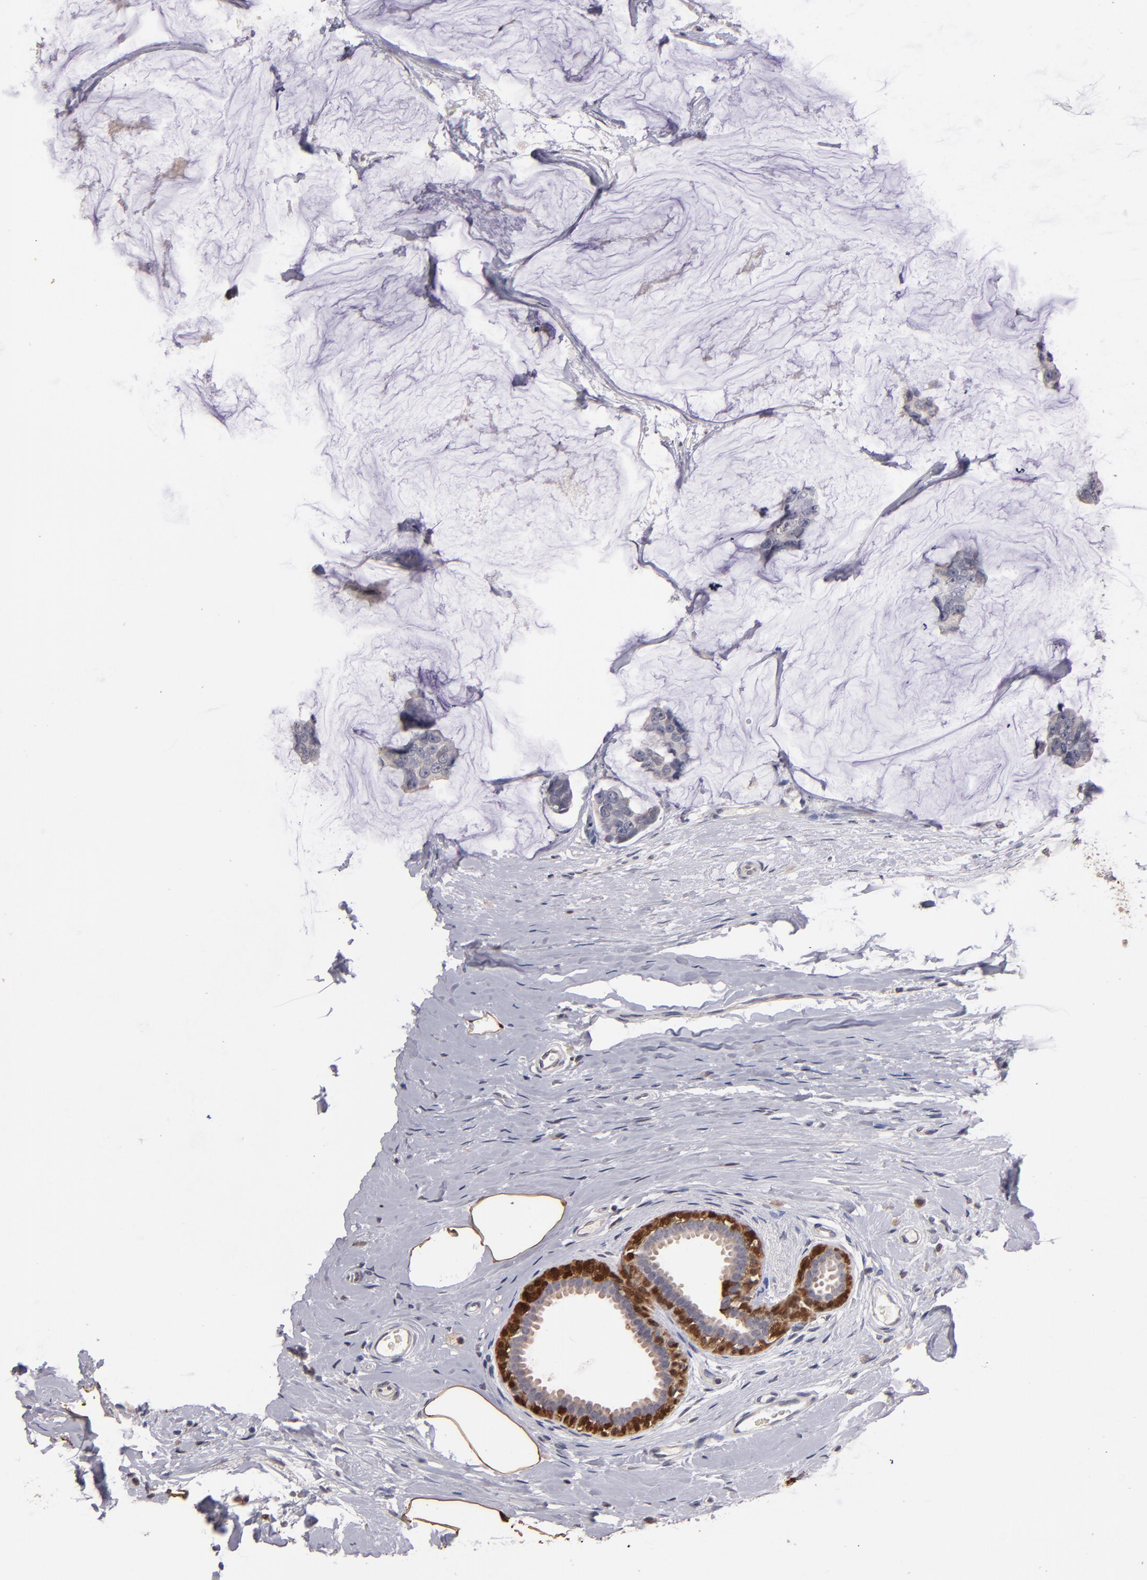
{"staining": {"intensity": "weak", "quantity": "<25%", "location": "cytoplasmic/membranous,nuclear"}, "tissue": "breast cancer", "cell_type": "Tumor cells", "image_type": "cancer", "snomed": [{"axis": "morphology", "description": "Normal tissue, NOS"}, {"axis": "morphology", "description": "Duct carcinoma"}, {"axis": "topography", "description": "Breast"}], "caption": "Tumor cells are negative for brown protein staining in breast cancer (infiltrating ductal carcinoma). (DAB IHC, high magnification).", "gene": "S100A1", "patient": {"sex": "female", "age": 50}}